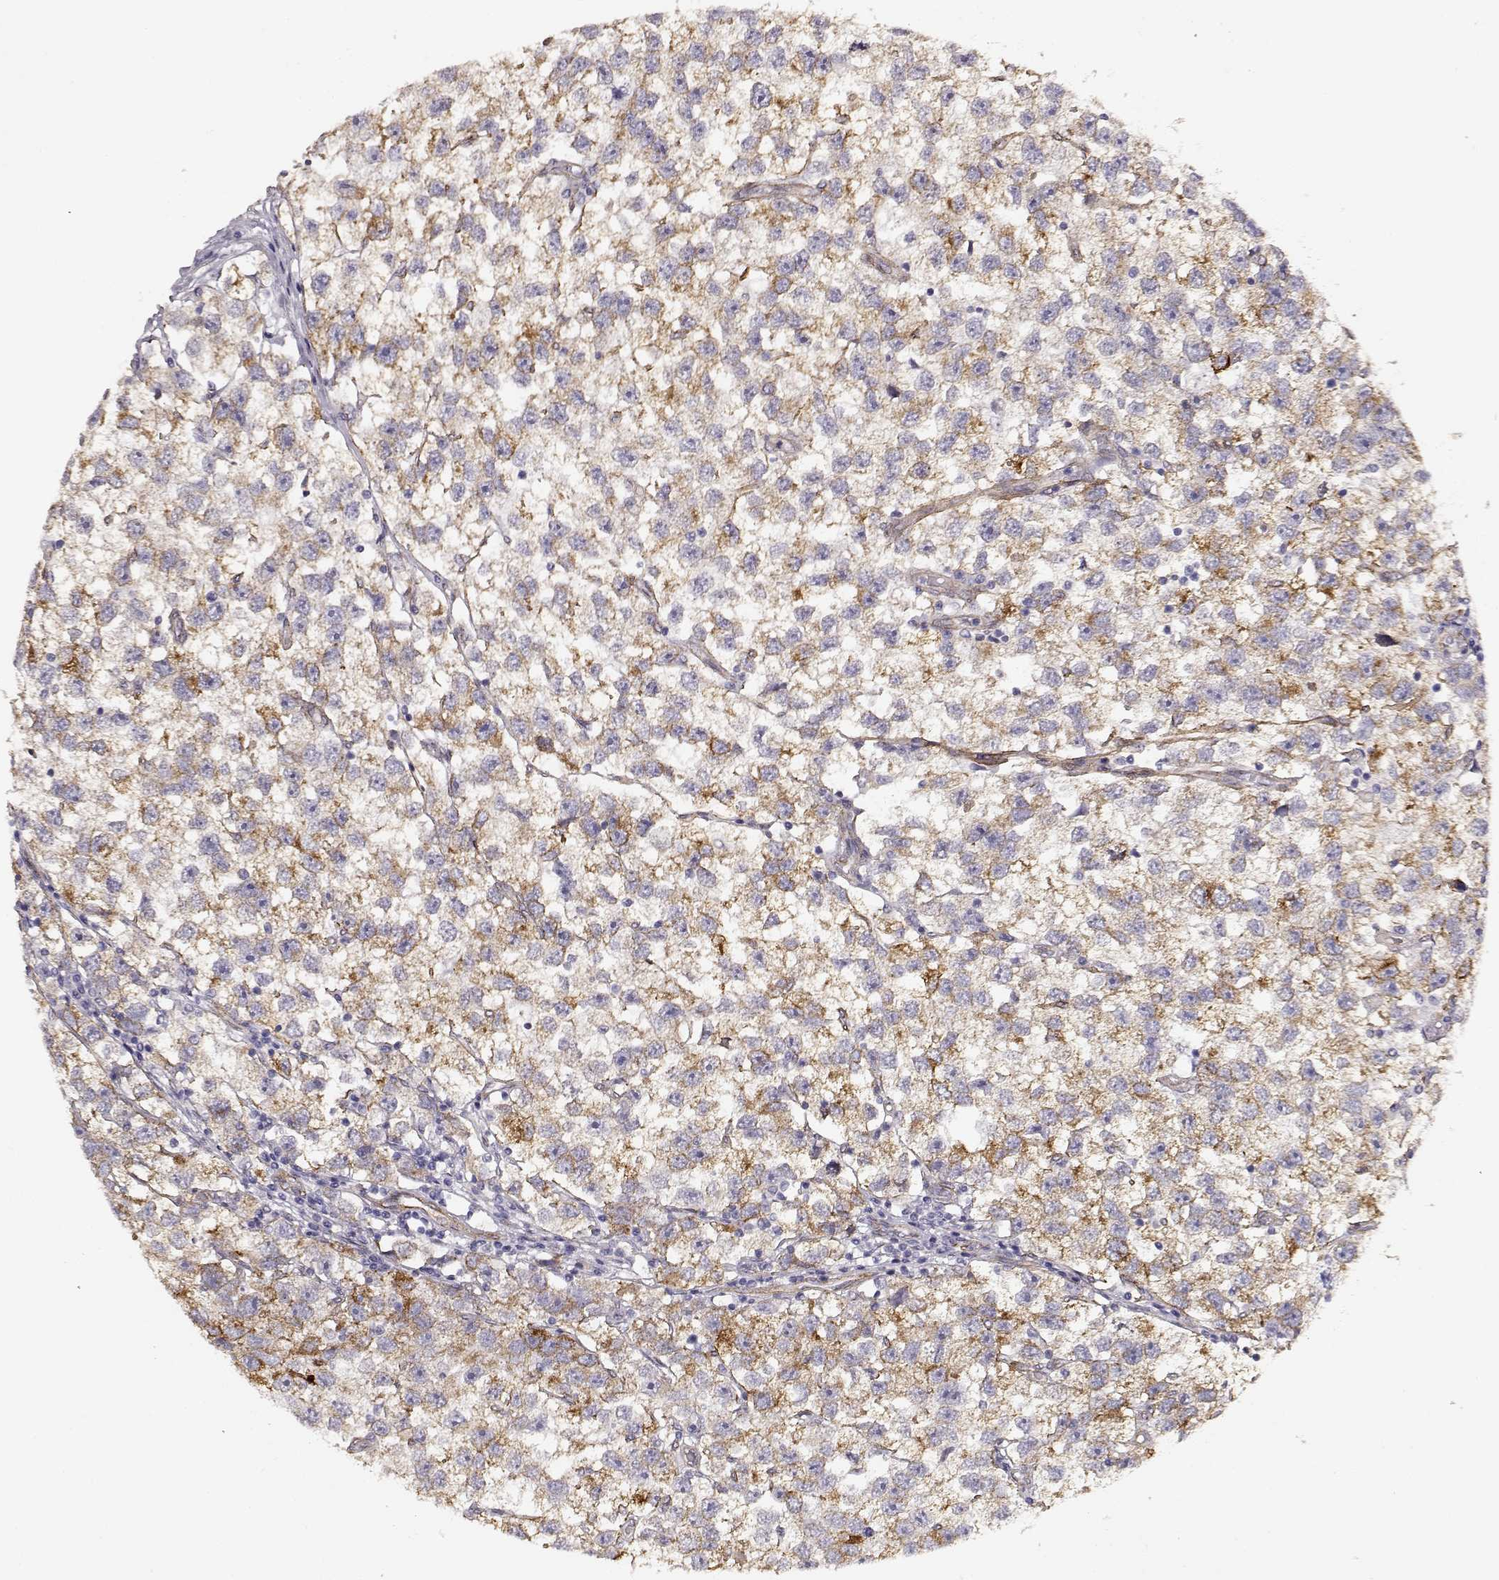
{"staining": {"intensity": "moderate", "quantity": ">75%", "location": "cytoplasmic/membranous"}, "tissue": "testis cancer", "cell_type": "Tumor cells", "image_type": "cancer", "snomed": [{"axis": "morphology", "description": "Seminoma, NOS"}, {"axis": "topography", "description": "Testis"}], "caption": "This is an image of IHC staining of testis cancer, which shows moderate staining in the cytoplasmic/membranous of tumor cells.", "gene": "LAMC1", "patient": {"sex": "male", "age": 26}}